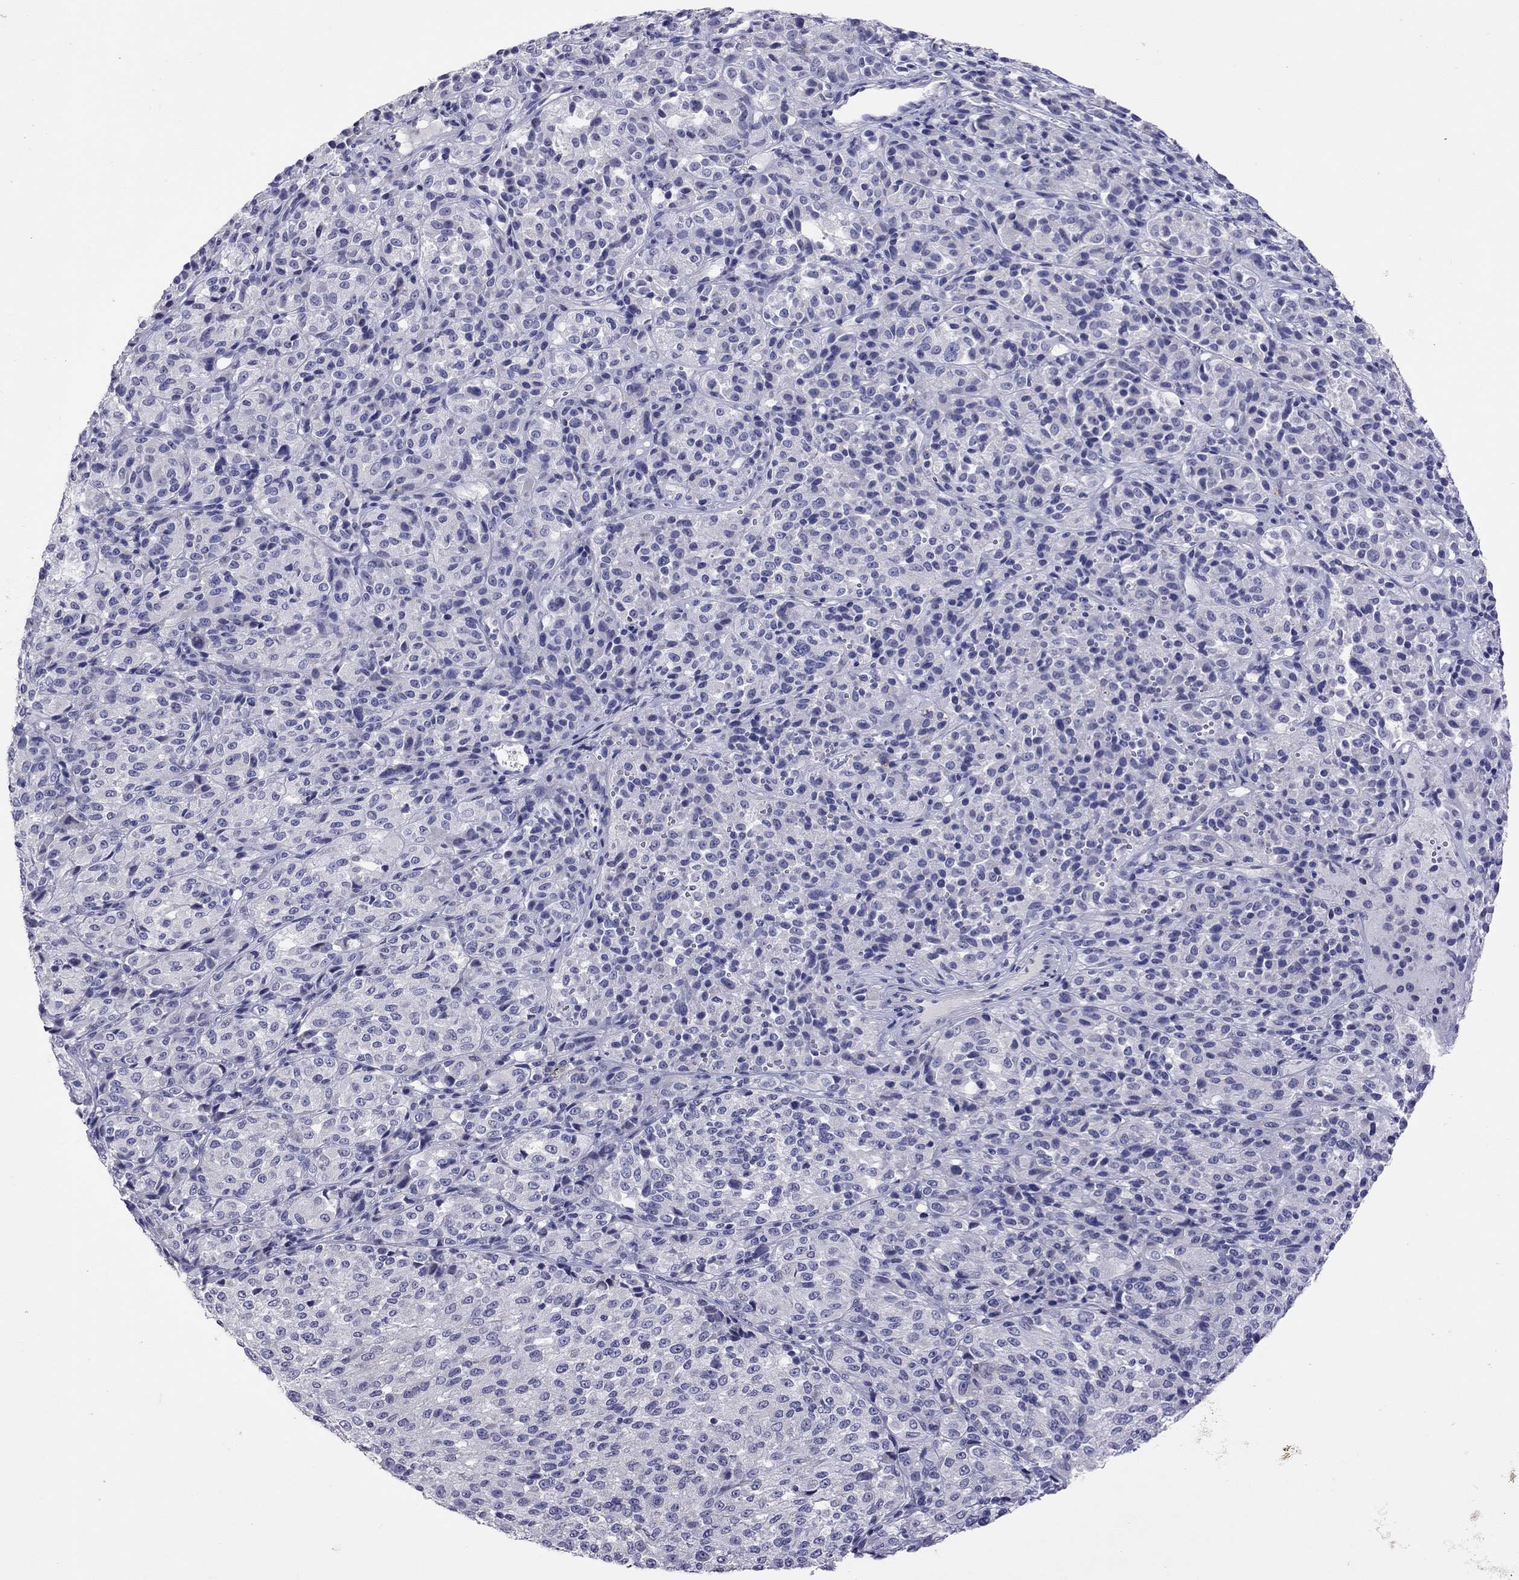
{"staining": {"intensity": "negative", "quantity": "none", "location": "none"}, "tissue": "melanoma", "cell_type": "Tumor cells", "image_type": "cancer", "snomed": [{"axis": "morphology", "description": "Malignant melanoma, Metastatic site"}, {"axis": "topography", "description": "Brain"}], "caption": "Histopathology image shows no protein positivity in tumor cells of malignant melanoma (metastatic site) tissue. (Stains: DAB (3,3'-diaminobenzidine) IHC with hematoxylin counter stain, Microscopy: brightfield microscopy at high magnification).", "gene": "SLAMF1", "patient": {"sex": "female", "age": 56}}